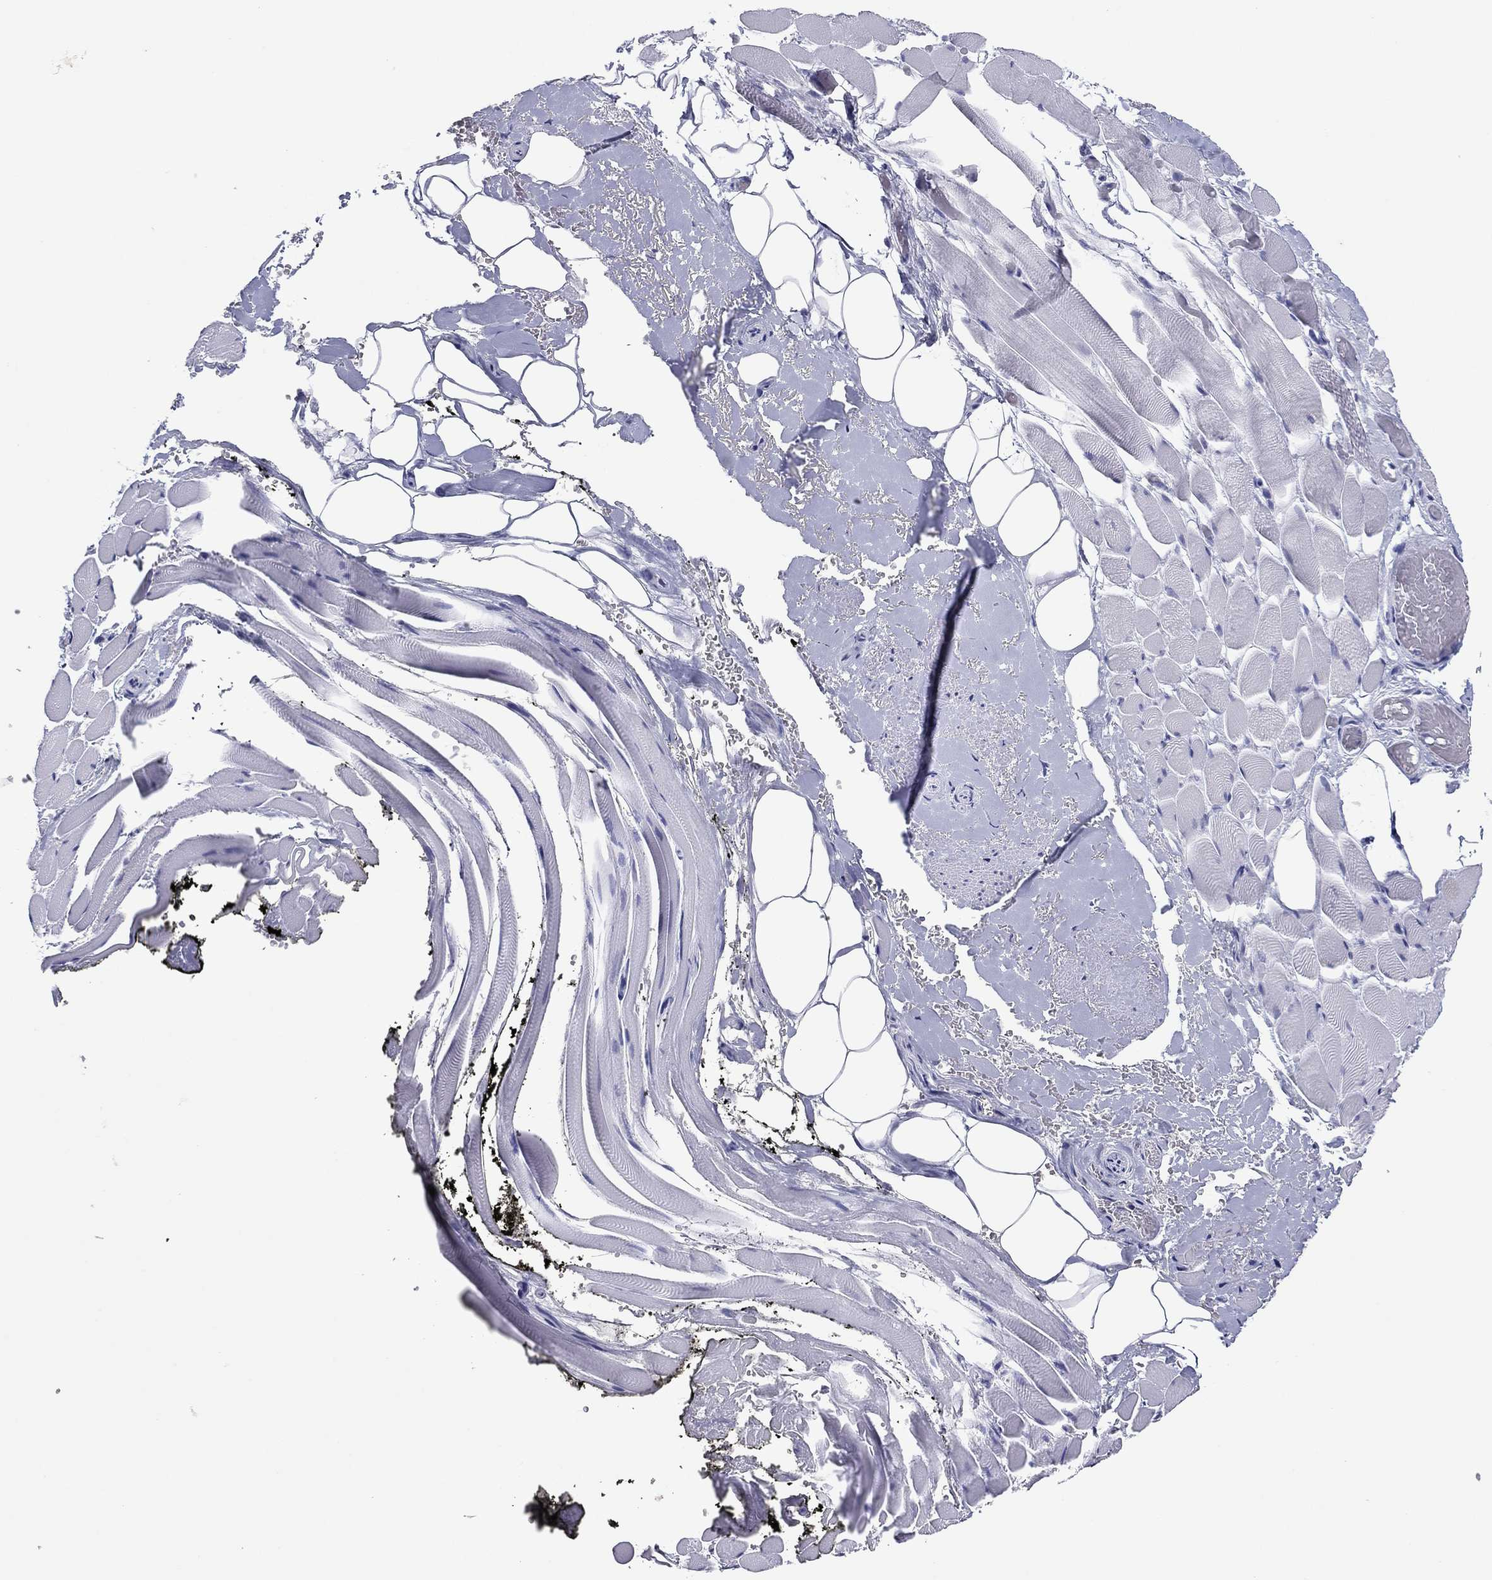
{"staining": {"intensity": "negative", "quantity": "none", "location": "none"}, "tissue": "adipose tissue", "cell_type": "Adipocytes", "image_type": "normal", "snomed": [{"axis": "morphology", "description": "Normal tissue, NOS"}, {"axis": "topography", "description": "Anal"}, {"axis": "topography", "description": "Peripheral nerve tissue"}], "caption": "Immunohistochemical staining of benign human adipose tissue displays no significant positivity in adipocytes.", "gene": "ATP4A", "patient": {"sex": "male", "age": 53}}